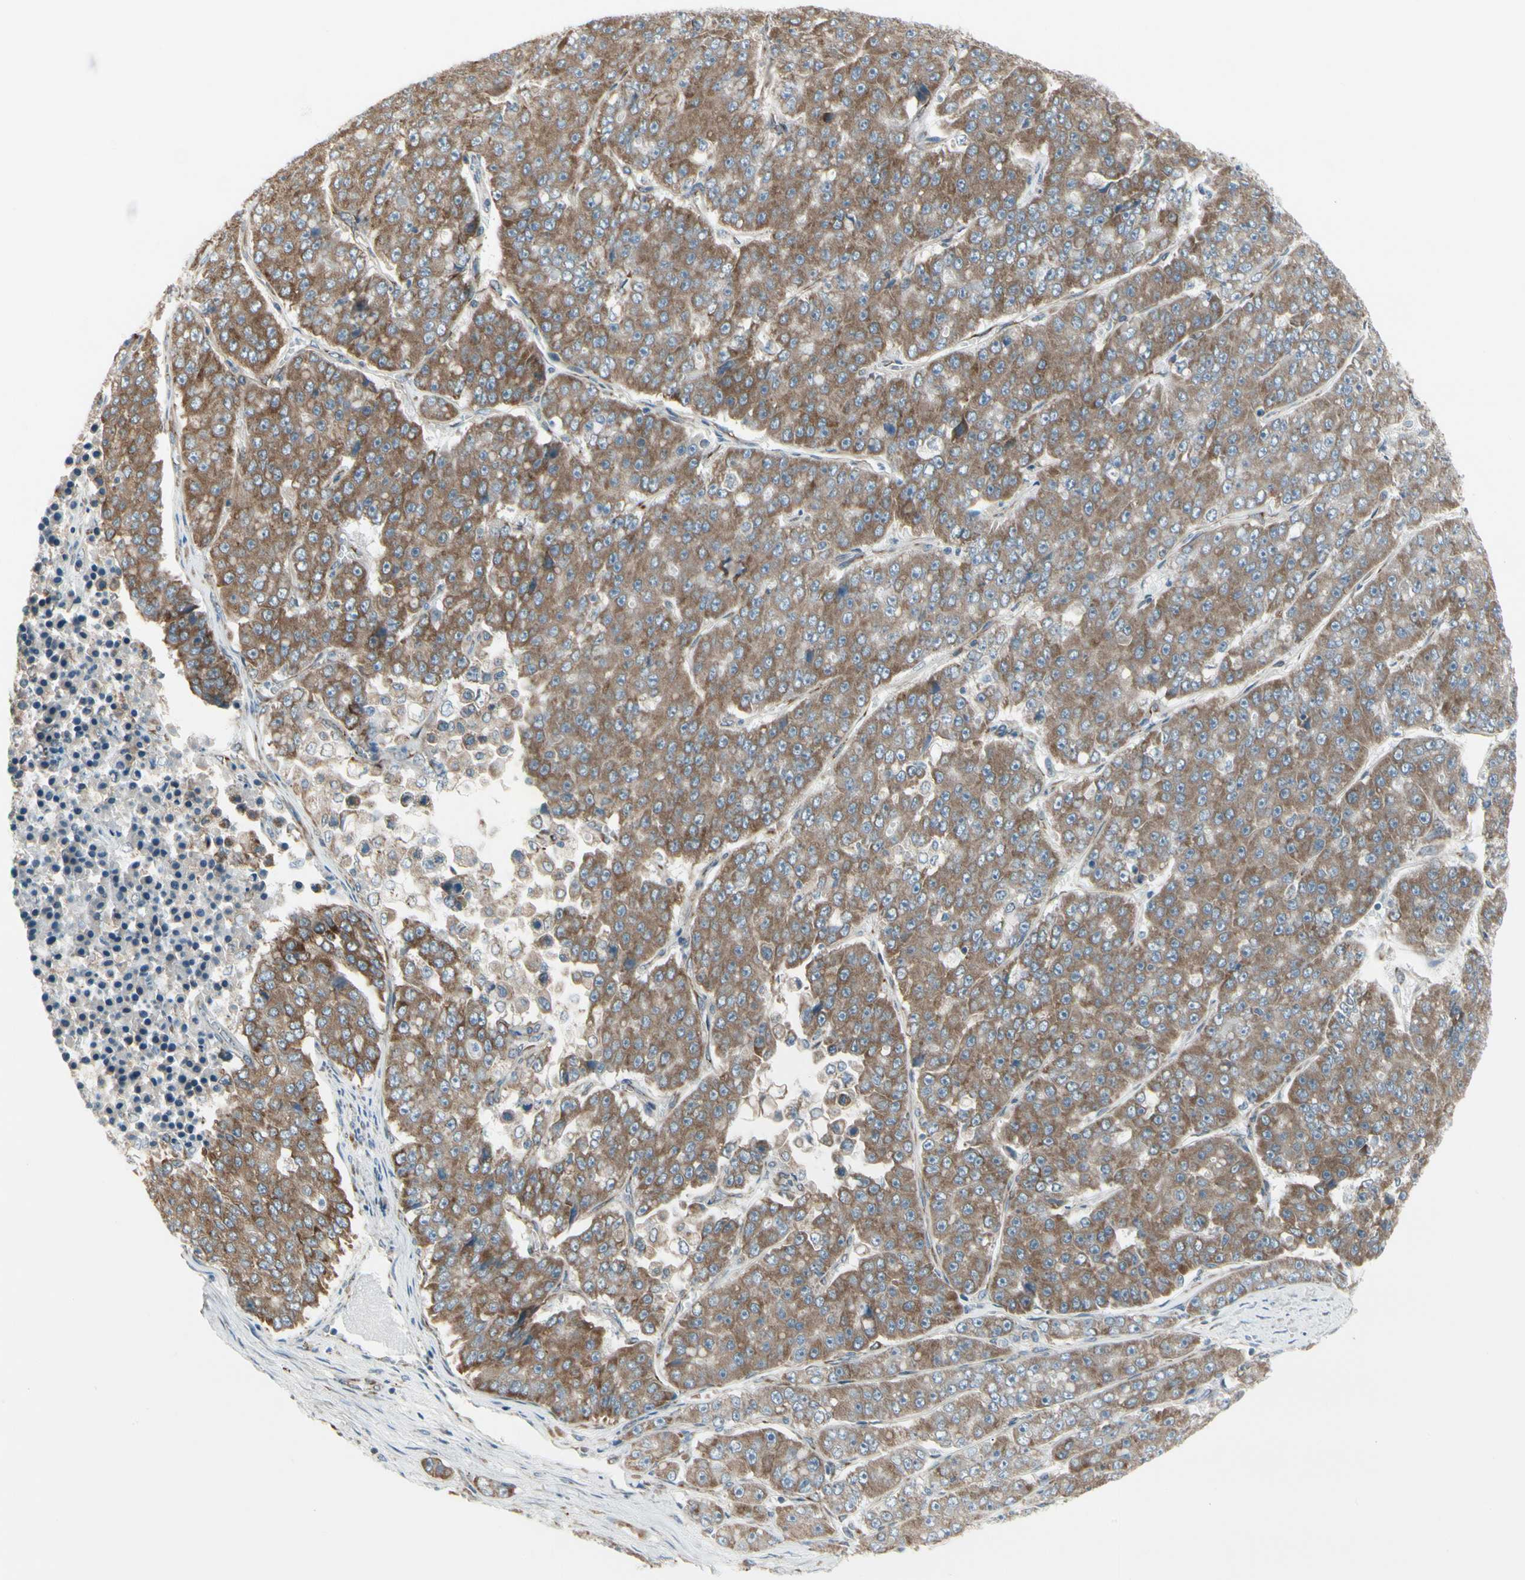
{"staining": {"intensity": "moderate", "quantity": ">75%", "location": "cytoplasmic/membranous"}, "tissue": "pancreatic cancer", "cell_type": "Tumor cells", "image_type": "cancer", "snomed": [{"axis": "morphology", "description": "Adenocarcinoma, NOS"}, {"axis": "topography", "description": "Pancreas"}], "caption": "A photomicrograph of human pancreatic cancer (adenocarcinoma) stained for a protein shows moderate cytoplasmic/membranous brown staining in tumor cells. Nuclei are stained in blue.", "gene": "FNDC3A", "patient": {"sex": "male", "age": 50}}